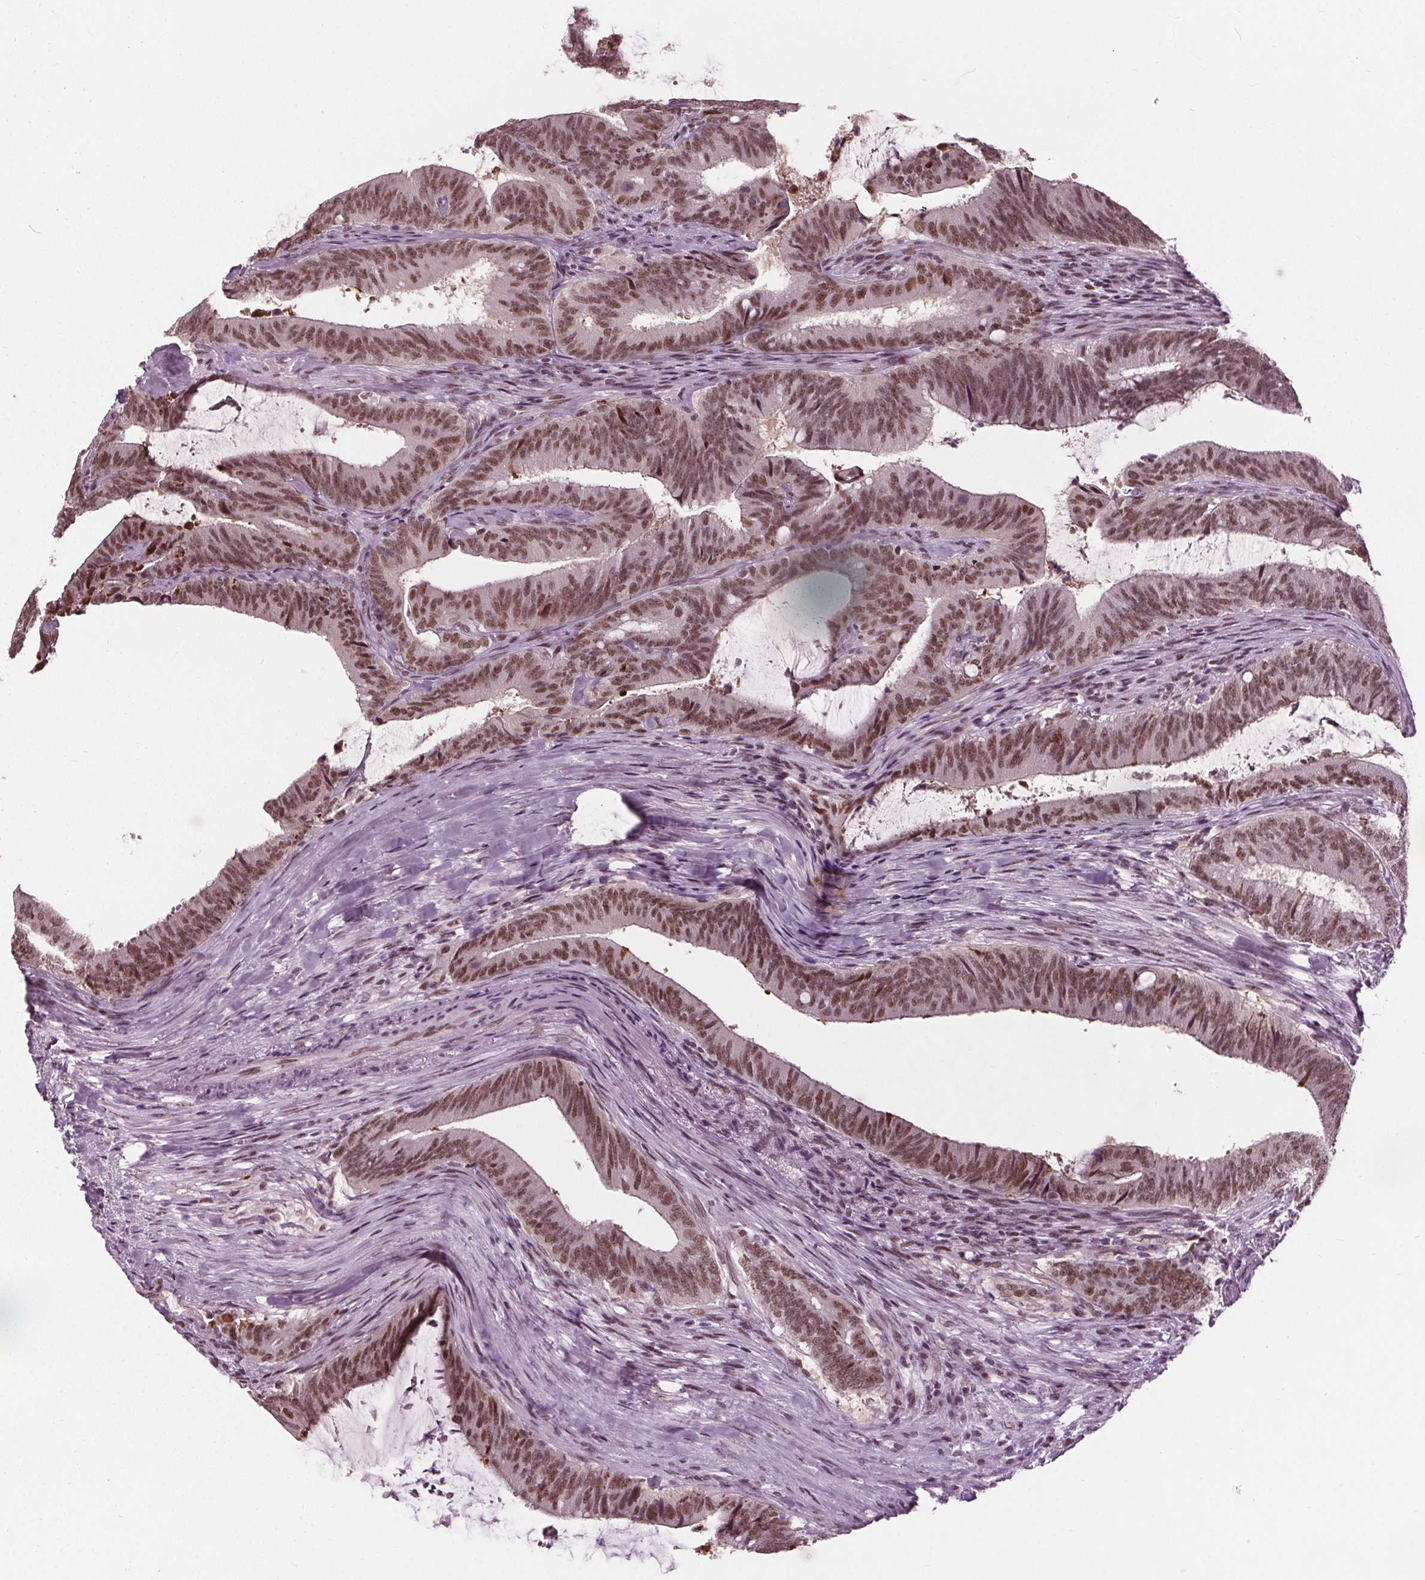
{"staining": {"intensity": "moderate", "quantity": ">75%", "location": "nuclear"}, "tissue": "colorectal cancer", "cell_type": "Tumor cells", "image_type": "cancer", "snomed": [{"axis": "morphology", "description": "Adenocarcinoma, NOS"}, {"axis": "topography", "description": "Colon"}], "caption": "The immunohistochemical stain shows moderate nuclear expression in tumor cells of colorectal adenocarcinoma tissue. Immunohistochemistry (ihc) stains the protein in brown and the nuclei are stained blue.", "gene": "IWS1", "patient": {"sex": "female", "age": 43}}